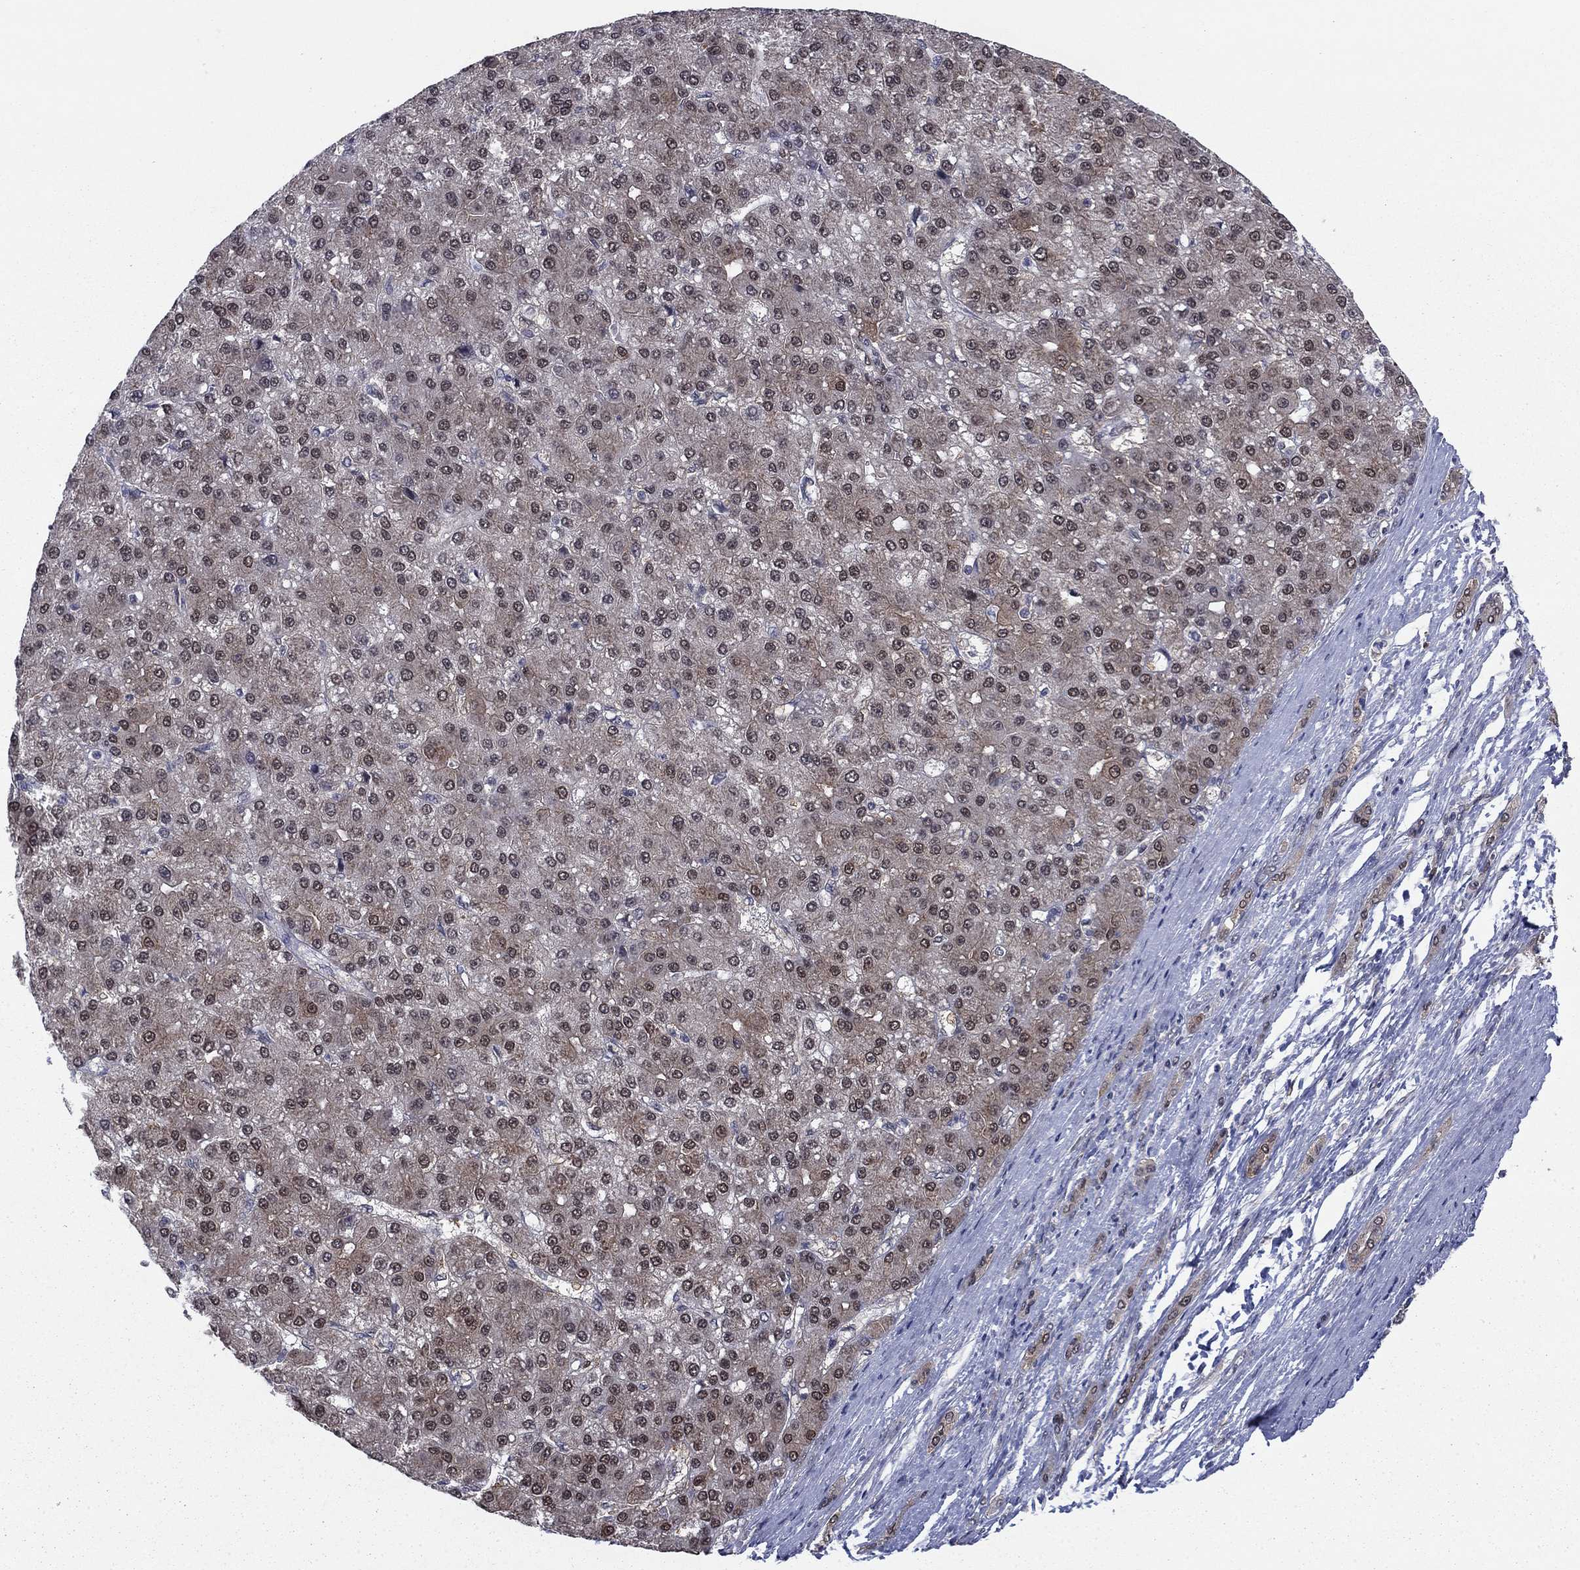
{"staining": {"intensity": "moderate", "quantity": "<25%", "location": "cytoplasmic/membranous"}, "tissue": "liver cancer", "cell_type": "Tumor cells", "image_type": "cancer", "snomed": [{"axis": "morphology", "description": "Carcinoma, Hepatocellular, NOS"}, {"axis": "topography", "description": "Liver"}], "caption": "Moderate cytoplasmic/membranous staining is identified in approximately <25% of tumor cells in hepatocellular carcinoma (liver).", "gene": "FKBP4", "patient": {"sex": "male", "age": 67}}